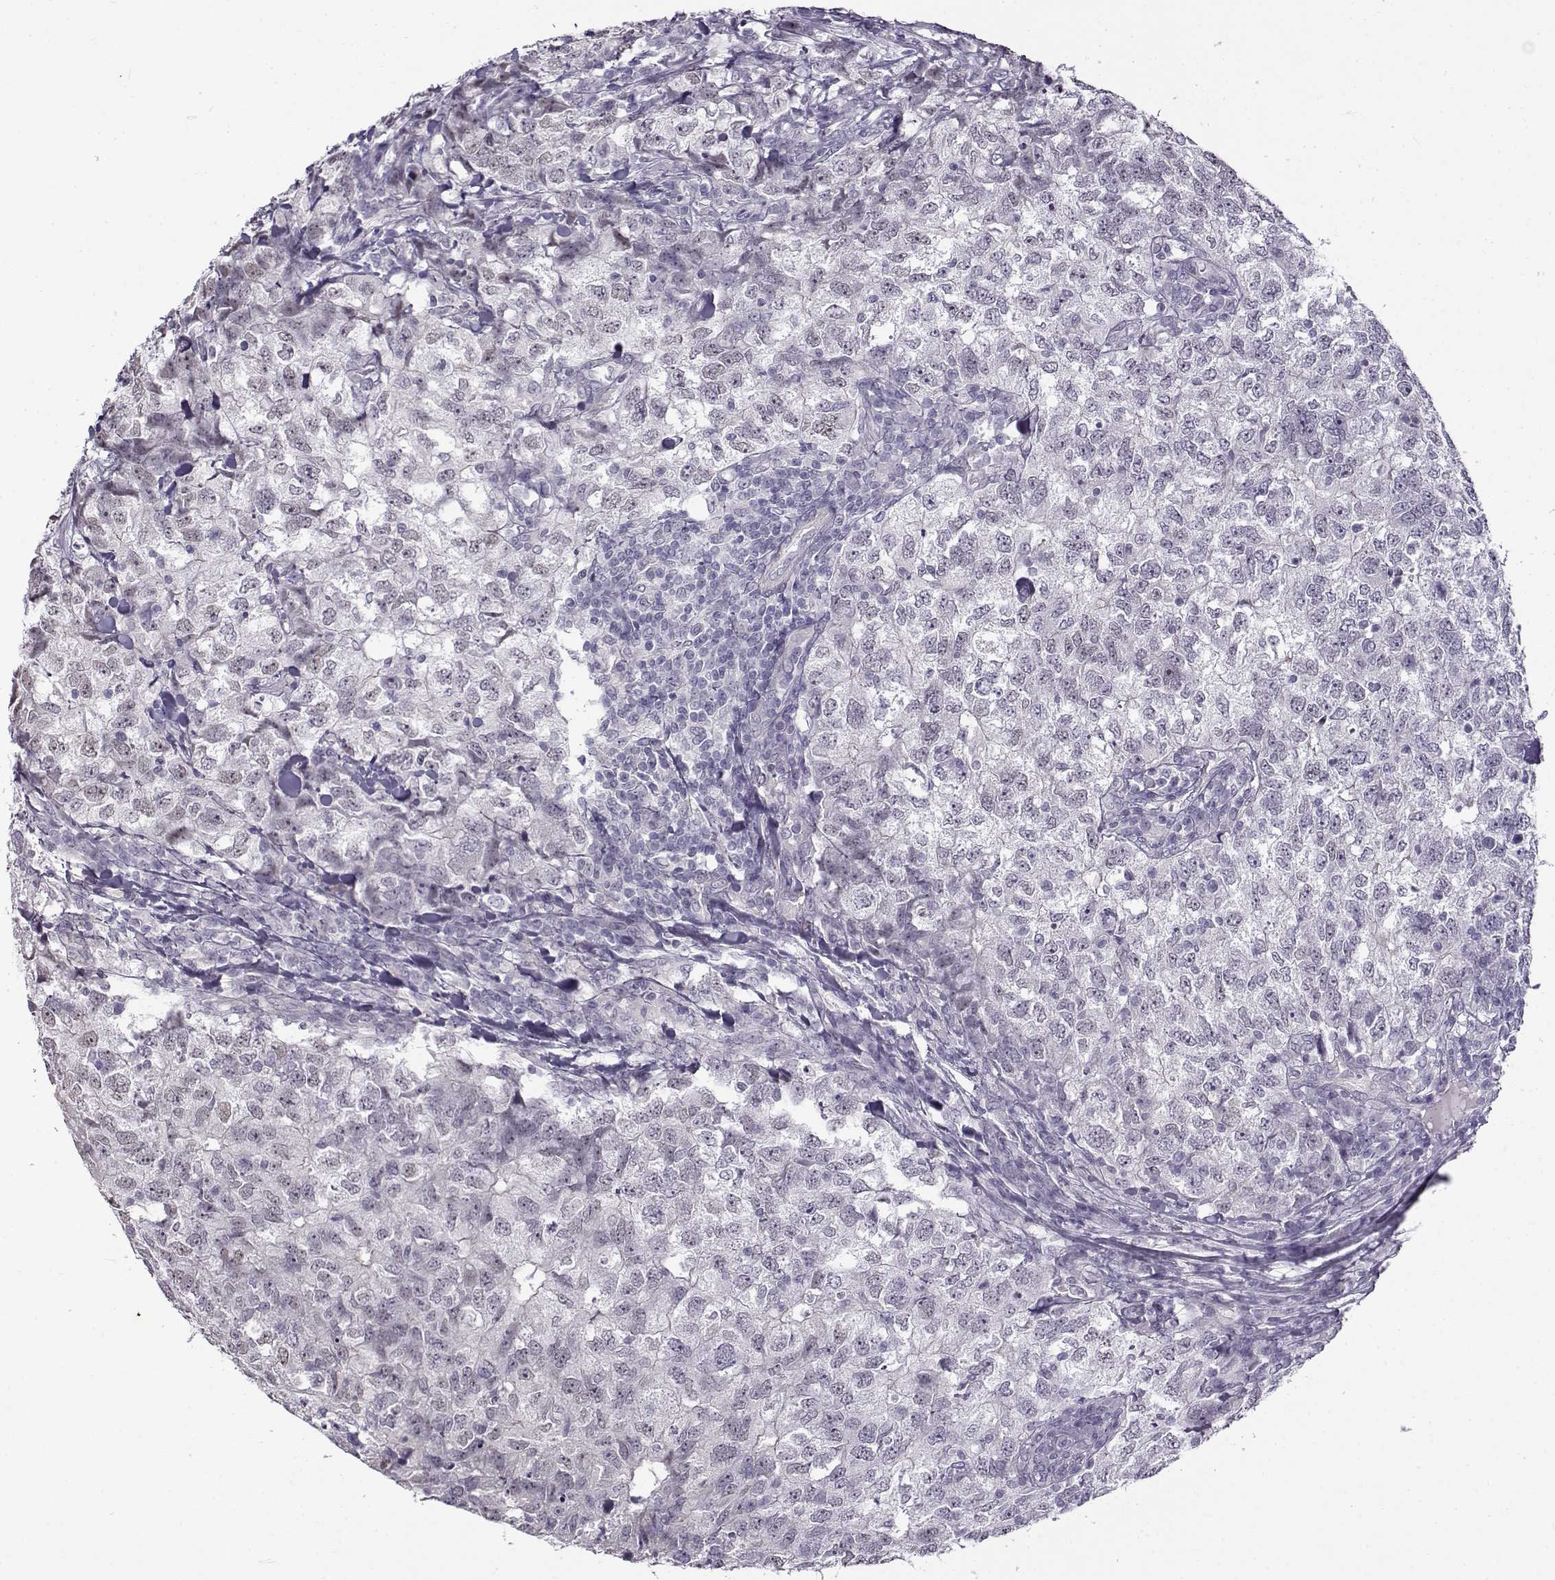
{"staining": {"intensity": "negative", "quantity": "none", "location": "none"}, "tissue": "breast cancer", "cell_type": "Tumor cells", "image_type": "cancer", "snomed": [{"axis": "morphology", "description": "Duct carcinoma"}, {"axis": "topography", "description": "Breast"}], "caption": "An image of human breast cancer is negative for staining in tumor cells.", "gene": "TEX55", "patient": {"sex": "female", "age": 30}}